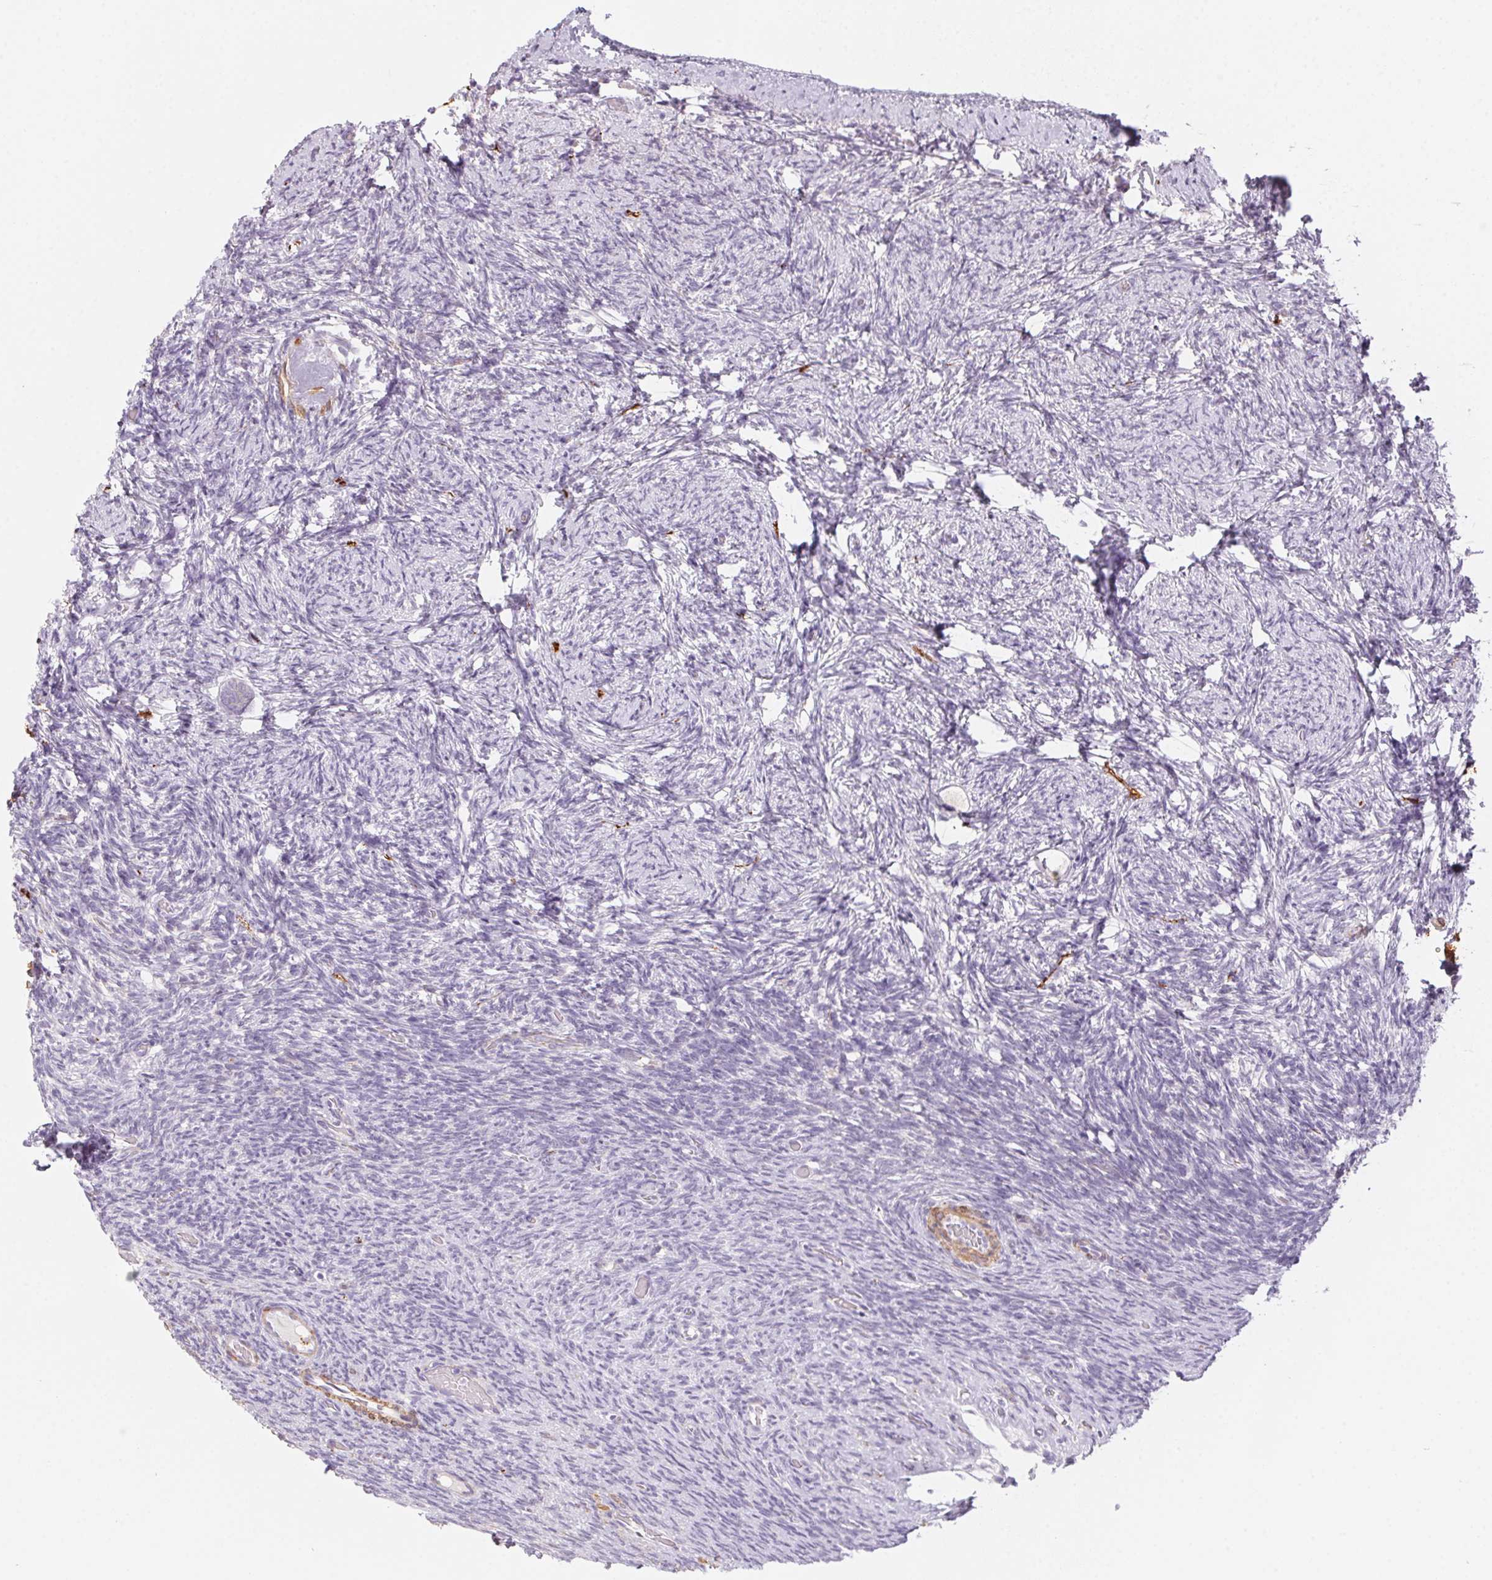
{"staining": {"intensity": "negative", "quantity": "none", "location": "none"}, "tissue": "ovary", "cell_type": "Follicle cells", "image_type": "normal", "snomed": [{"axis": "morphology", "description": "Normal tissue, NOS"}, {"axis": "topography", "description": "Ovary"}], "caption": "Immunohistochemistry (IHC) histopathology image of benign ovary: ovary stained with DAB (3,3'-diaminobenzidine) displays no significant protein expression in follicle cells. (DAB immunohistochemistry (IHC) visualized using brightfield microscopy, high magnification).", "gene": "PRPH", "patient": {"sex": "female", "age": 34}}